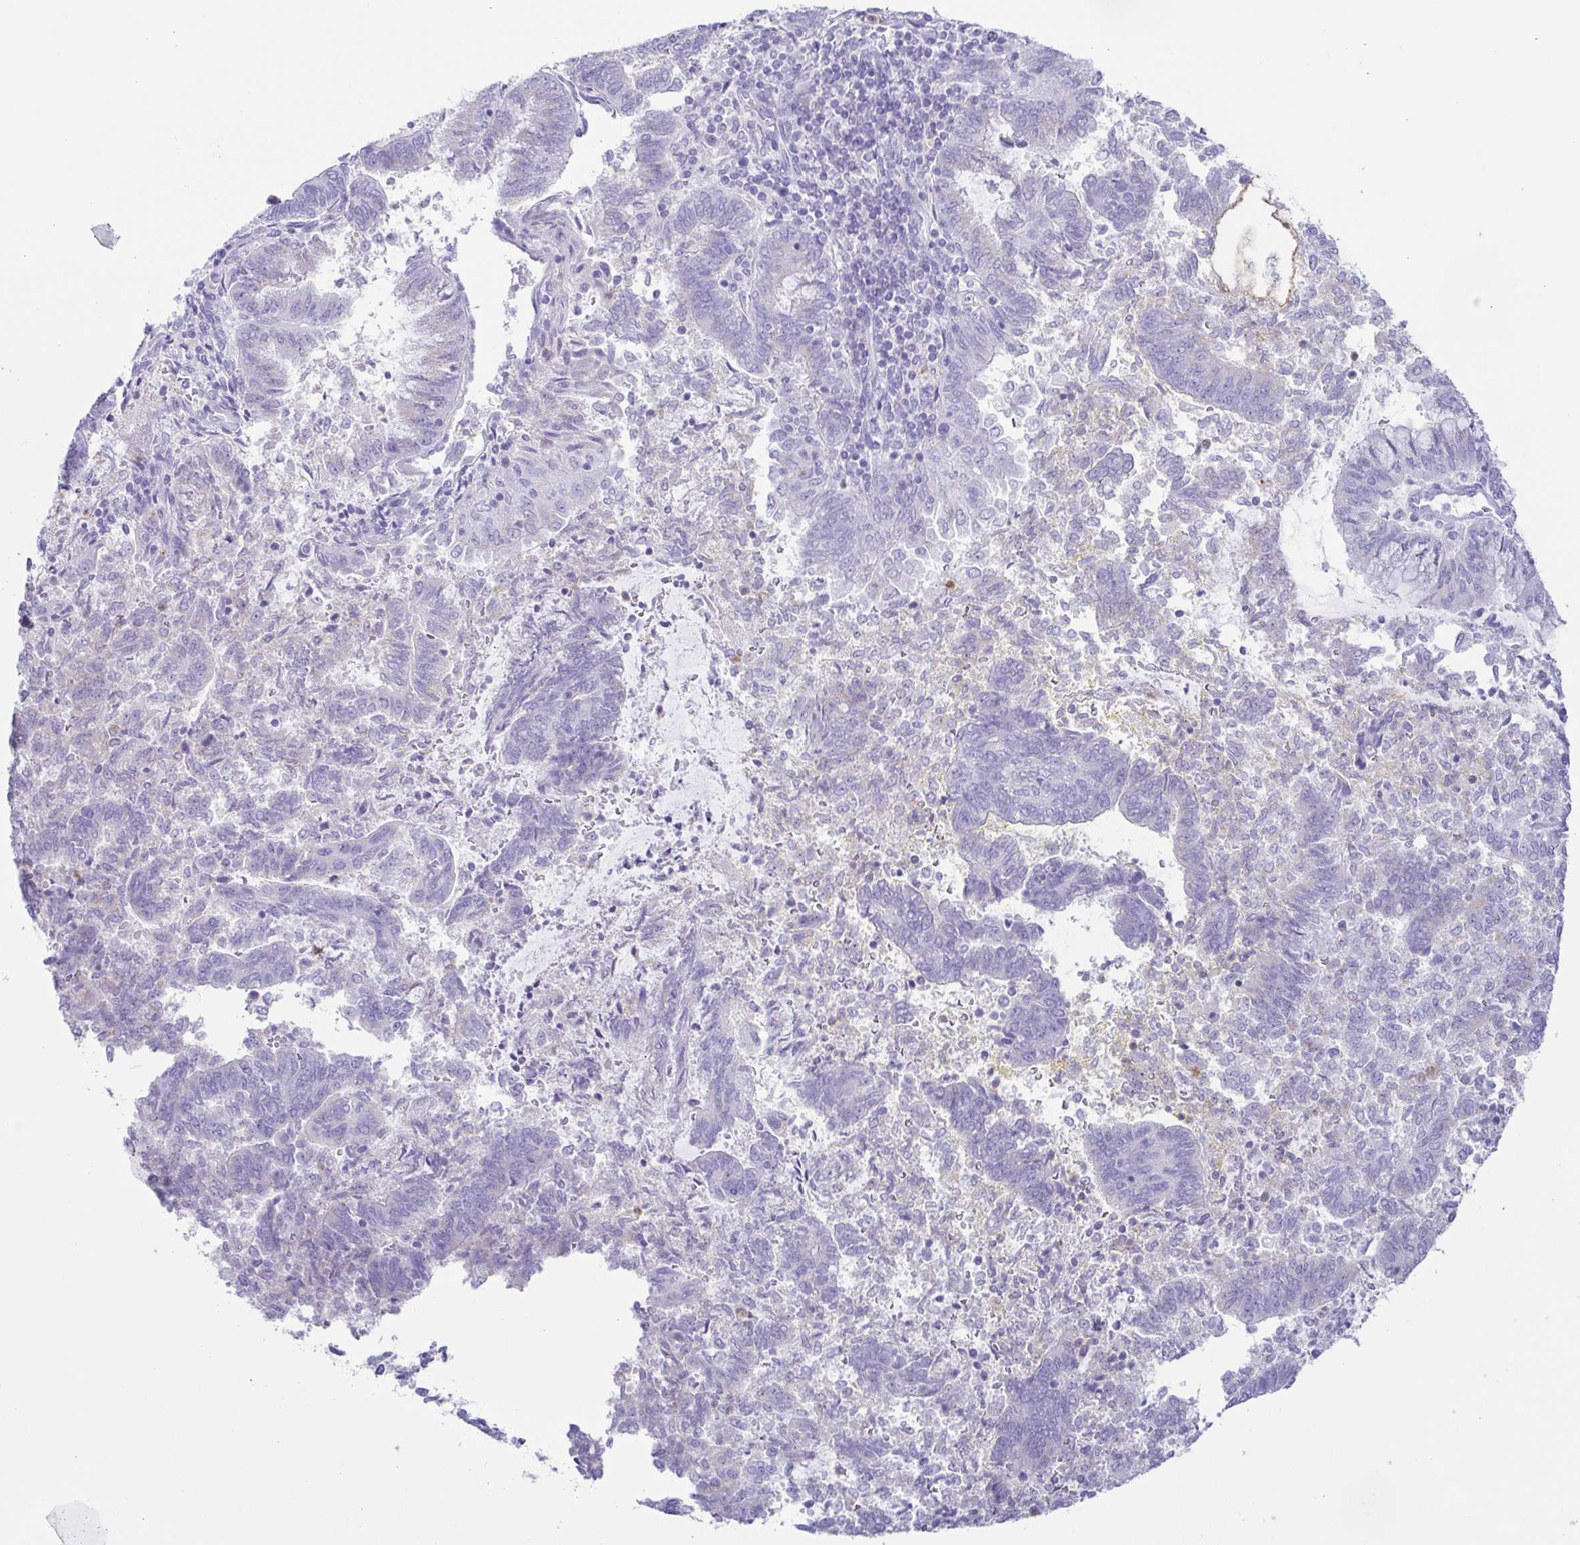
{"staining": {"intensity": "negative", "quantity": "none", "location": "none"}, "tissue": "endometrial cancer", "cell_type": "Tumor cells", "image_type": "cancer", "snomed": [{"axis": "morphology", "description": "Adenocarcinoma, NOS"}, {"axis": "topography", "description": "Endometrium"}], "caption": "IHC of human endometrial adenocarcinoma demonstrates no staining in tumor cells.", "gene": "AZU1", "patient": {"sex": "female", "age": 65}}